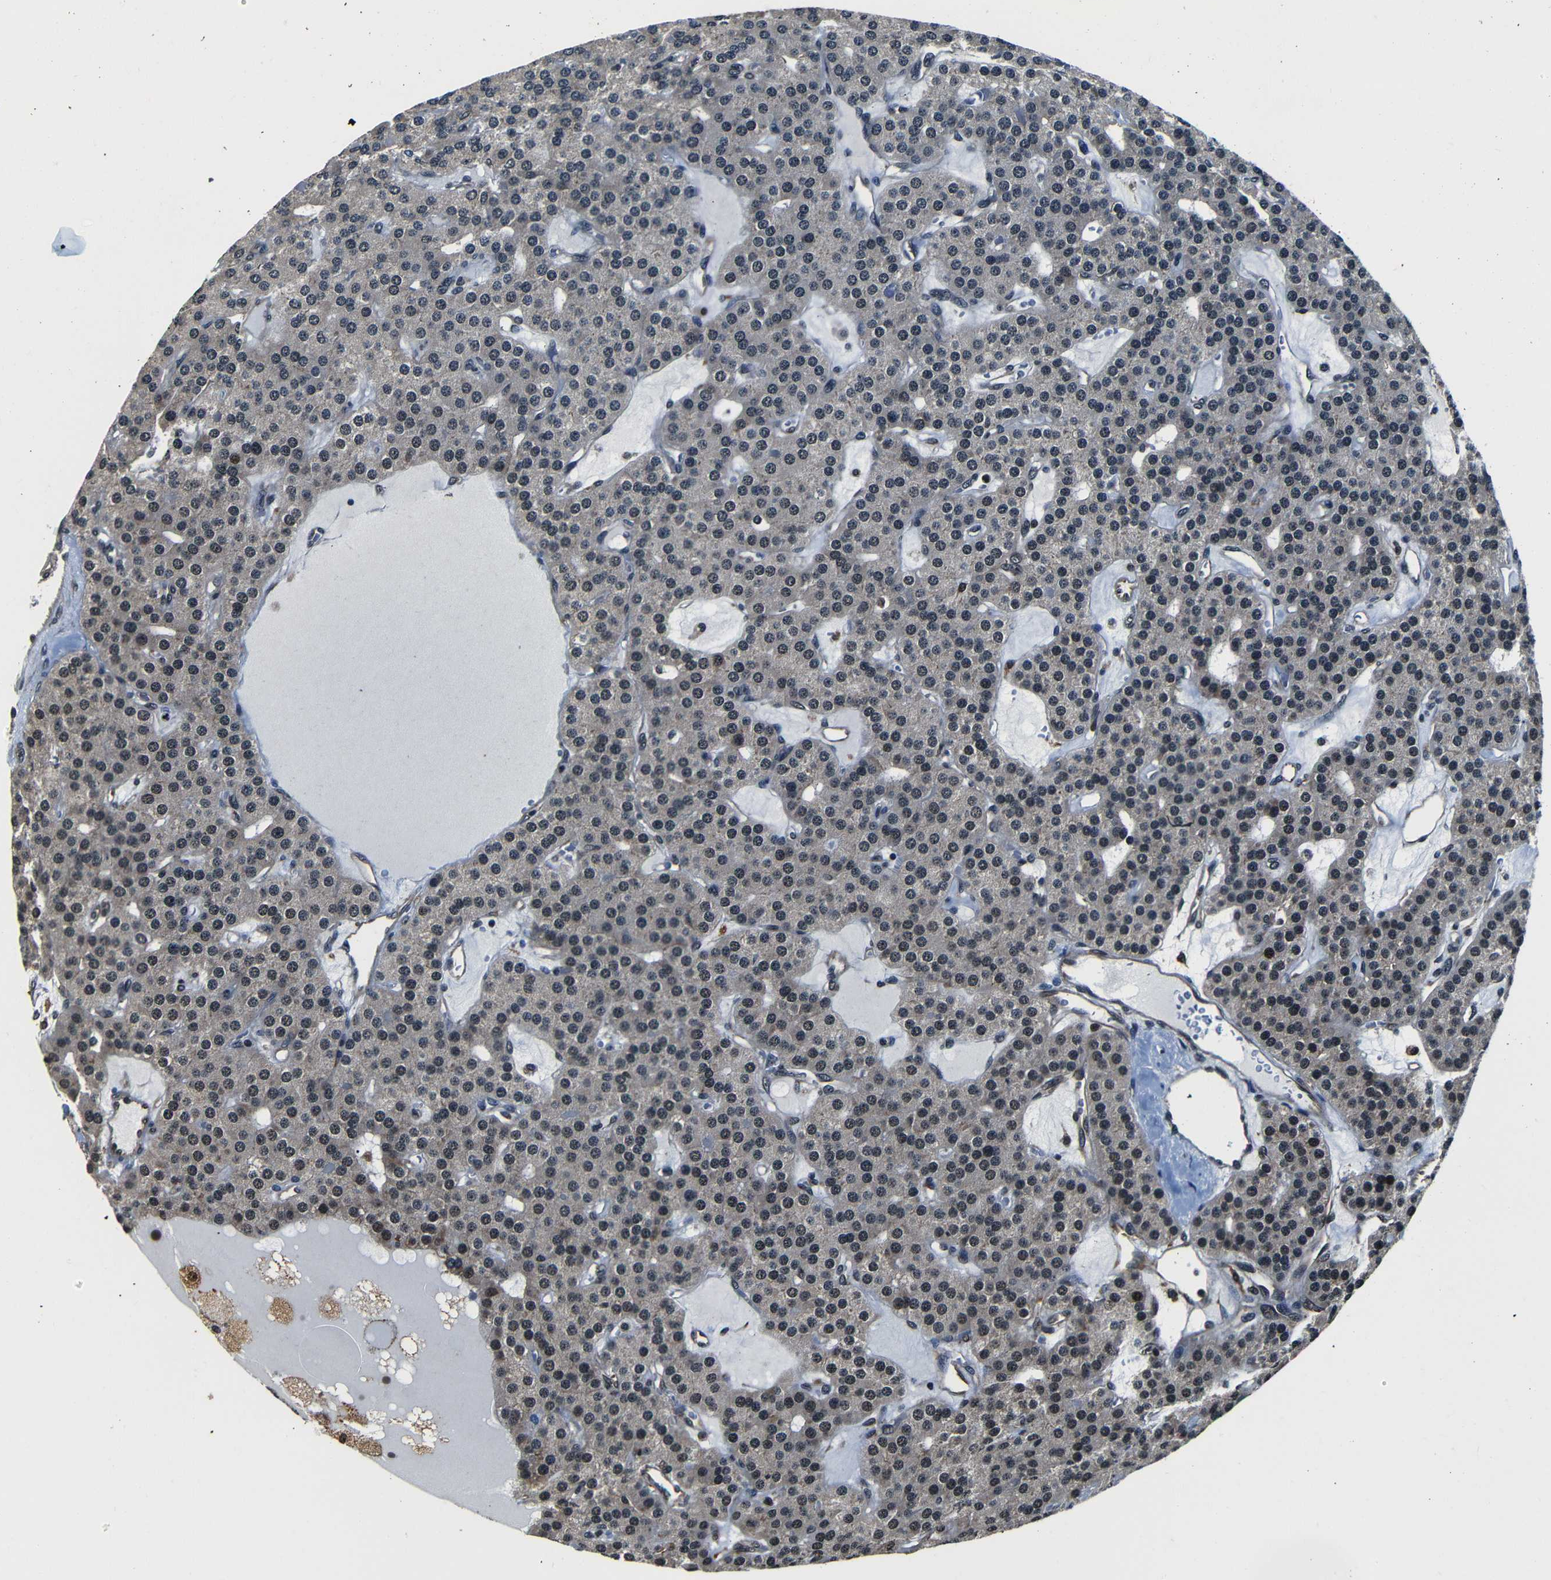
{"staining": {"intensity": "moderate", "quantity": "25%-75%", "location": "cytoplasmic/membranous,nuclear"}, "tissue": "parathyroid gland", "cell_type": "Glandular cells", "image_type": "normal", "snomed": [{"axis": "morphology", "description": "Normal tissue, NOS"}, {"axis": "morphology", "description": "Adenoma, NOS"}, {"axis": "topography", "description": "Parathyroid gland"}], "caption": "DAB (3,3'-diaminobenzidine) immunohistochemical staining of unremarkable parathyroid gland demonstrates moderate cytoplasmic/membranous,nuclear protein positivity in about 25%-75% of glandular cells.", "gene": "NCBP3", "patient": {"sex": "female", "age": 86}}